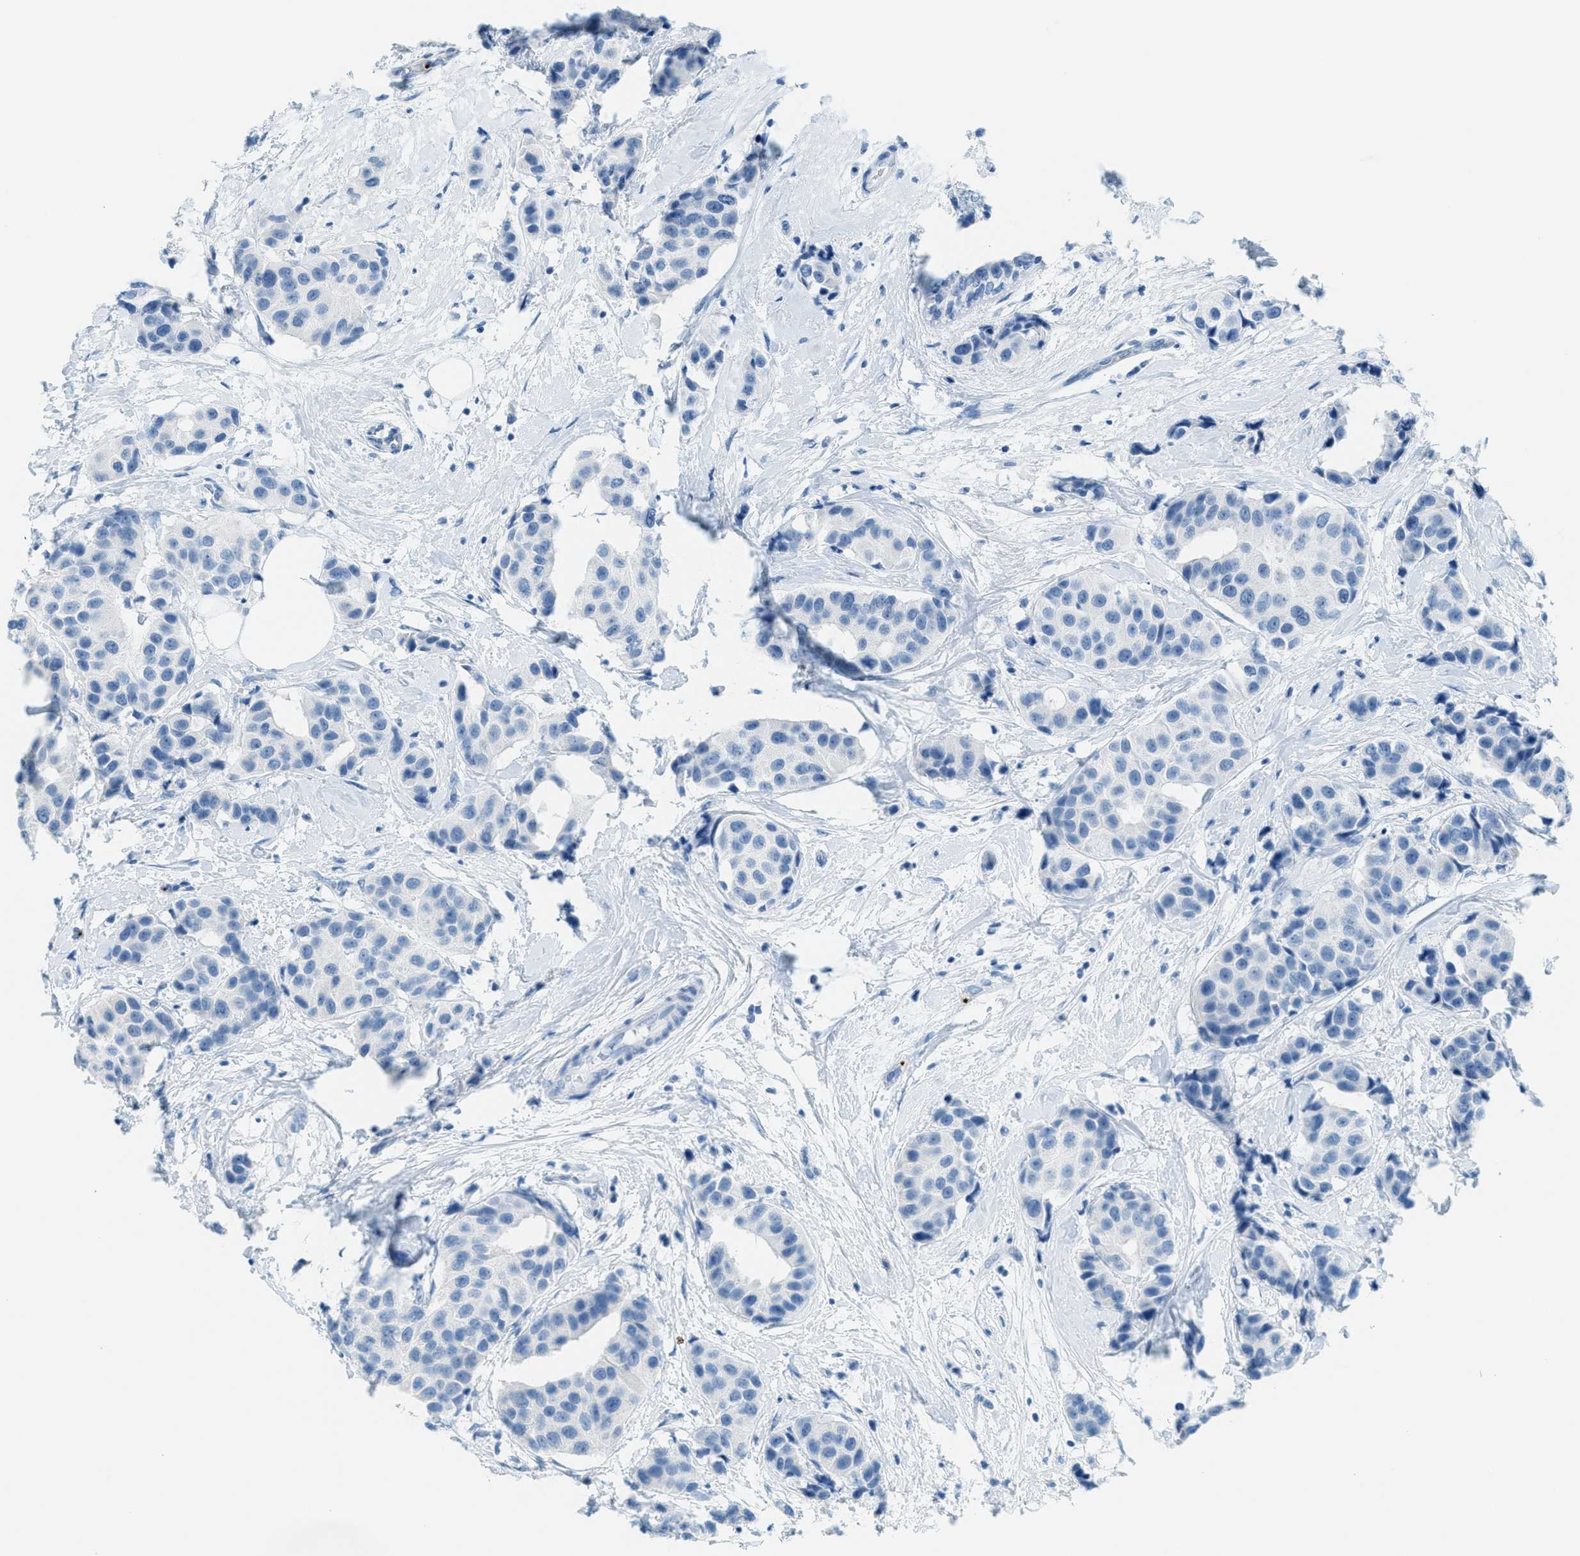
{"staining": {"intensity": "negative", "quantity": "none", "location": "none"}, "tissue": "breast cancer", "cell_type": "Tumor cells", "image_type": "cancer", "snomed": [{"axis": "morphology", "description": "Normal tissue, NOS"}, {"axis": "morphology", "description": "Duct carcinoma"}, {"axis": "topography", "description": "Breast"}], "caption": "The image reveals no significant staining in tumor cells of infiltrating ductal carcinoma (breast).", "gene": "PPBP", "patient": {"sex": "female", "age": 39}}